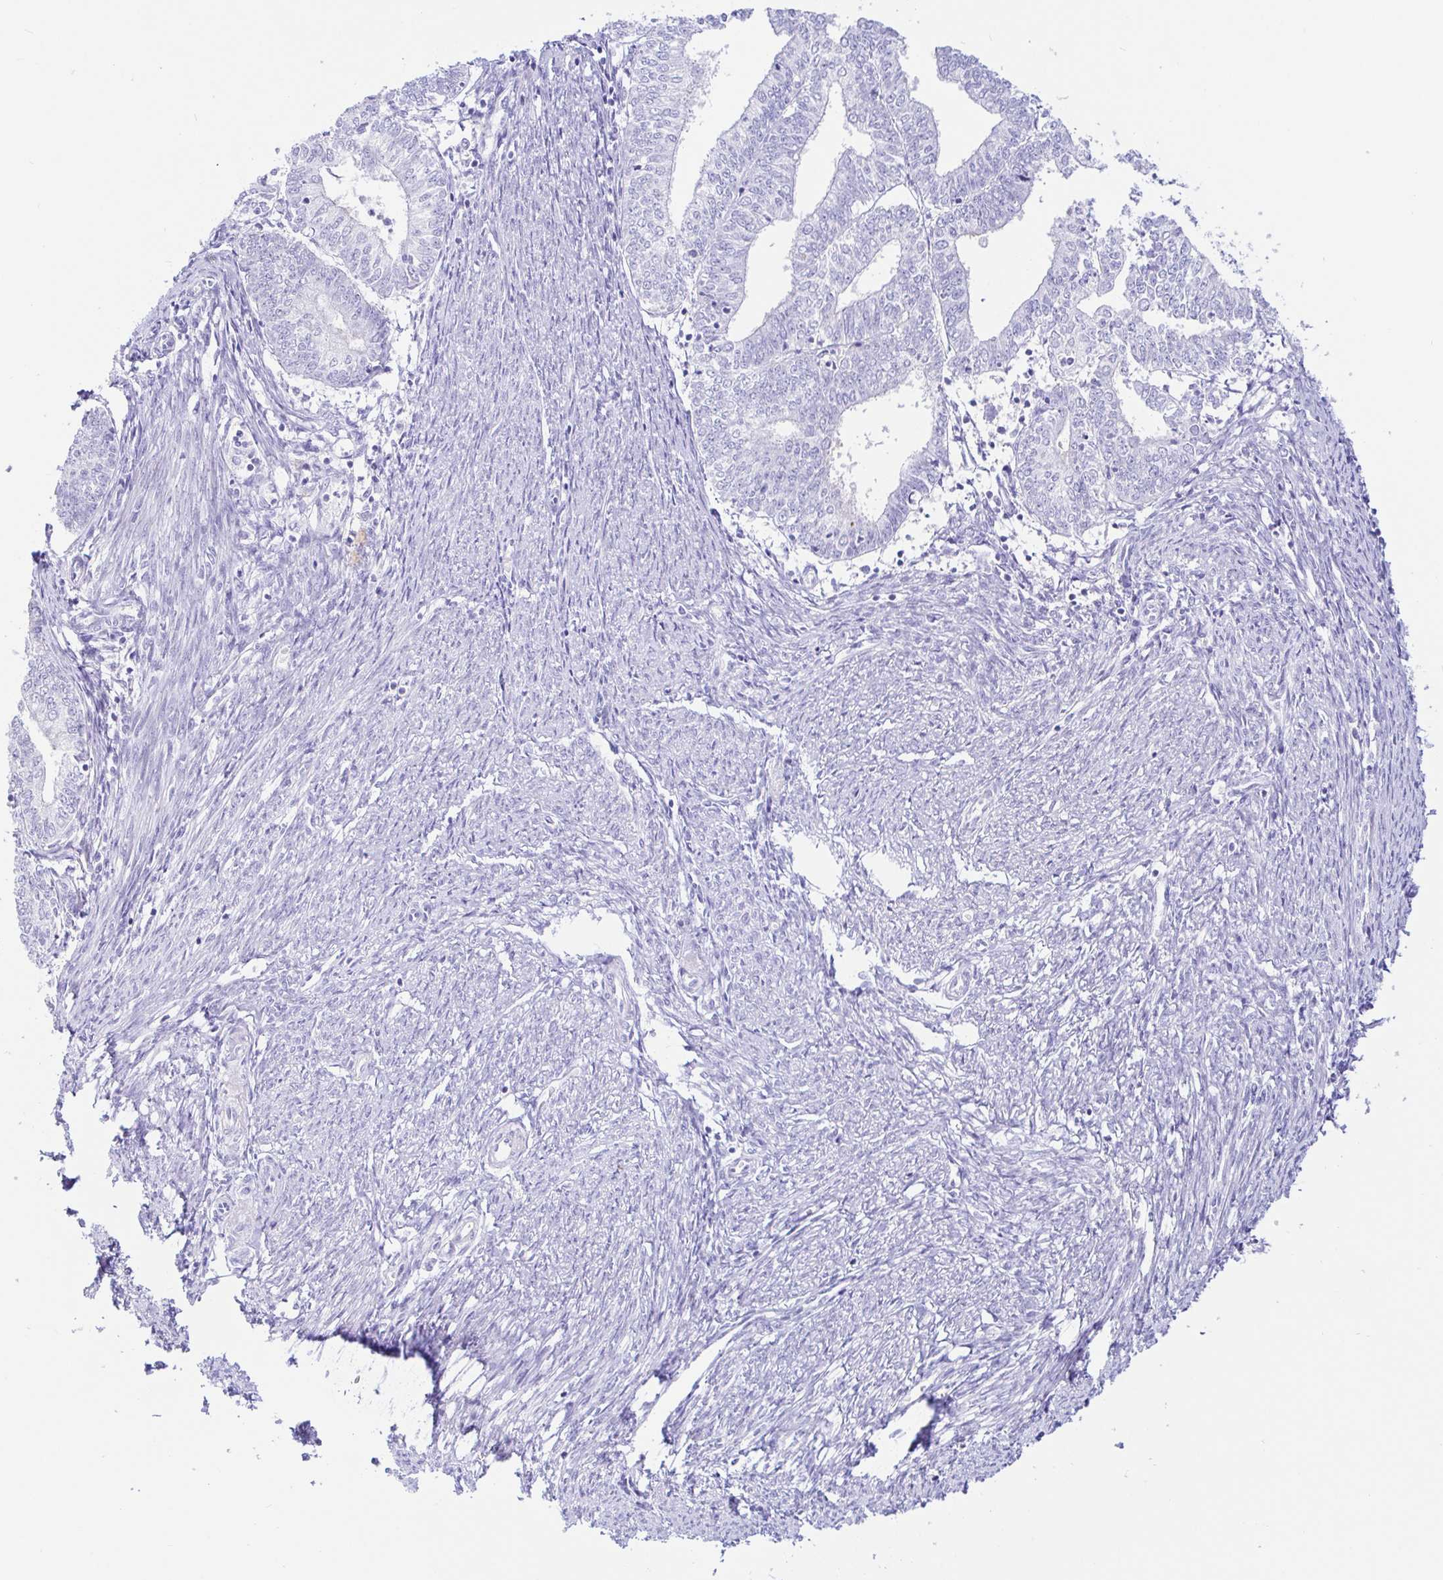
{"staining": {"intensity": "negative", "quantity": "none", "location": "none"}, "tissue": "endometrial cancer", "cell_type": "Tumor cells", "image_type": "cancer", "snomed": [{"axis": "morphology", "description": "Adenocarcinoma, NOS"}, {"axis": "topography", "description": "Endometrium"}], "caption": "This is a image of immunohistochemistry staining of endometrial cancer (adenocarcinoma), which shows no positivity in tumor cells.", "gene": "PINLYP", "patient": {"sex": "female", "age": 61}}